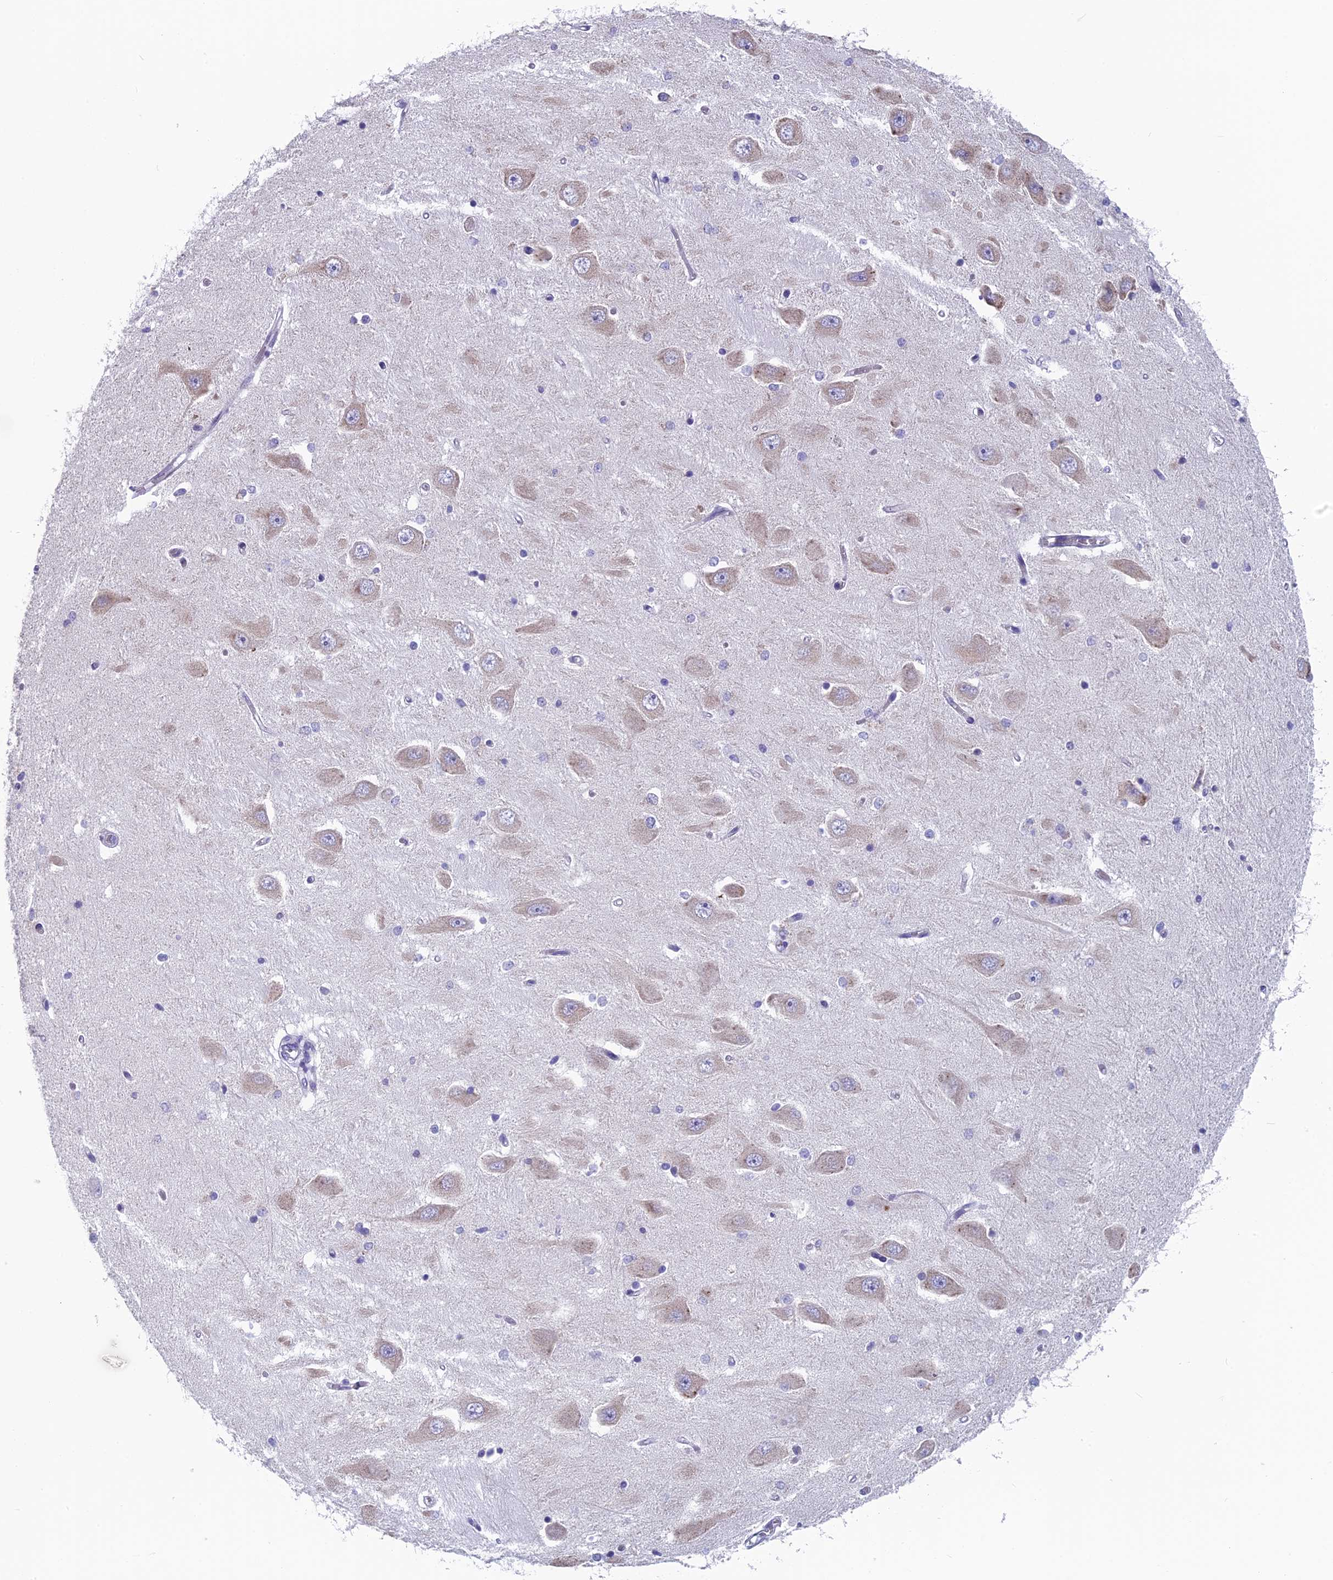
{"staining": {"intensity": "negative", "quantity": "none", "location": "none"}, "tissue": "hippocampus", "cell_type": "Glial cells", "image_type": "normal", "snomed": [{"axis": "morphology", "description": "Normal tissue, NOS"}, {"axis": "topography", "description": "Hippocampus"}], "caption": "The histopathology image demonstrates no staining of glial cells in unremarkable hippocampus.", "gene": "MRI1", "patient": {"sex": "male", "age": 45}}